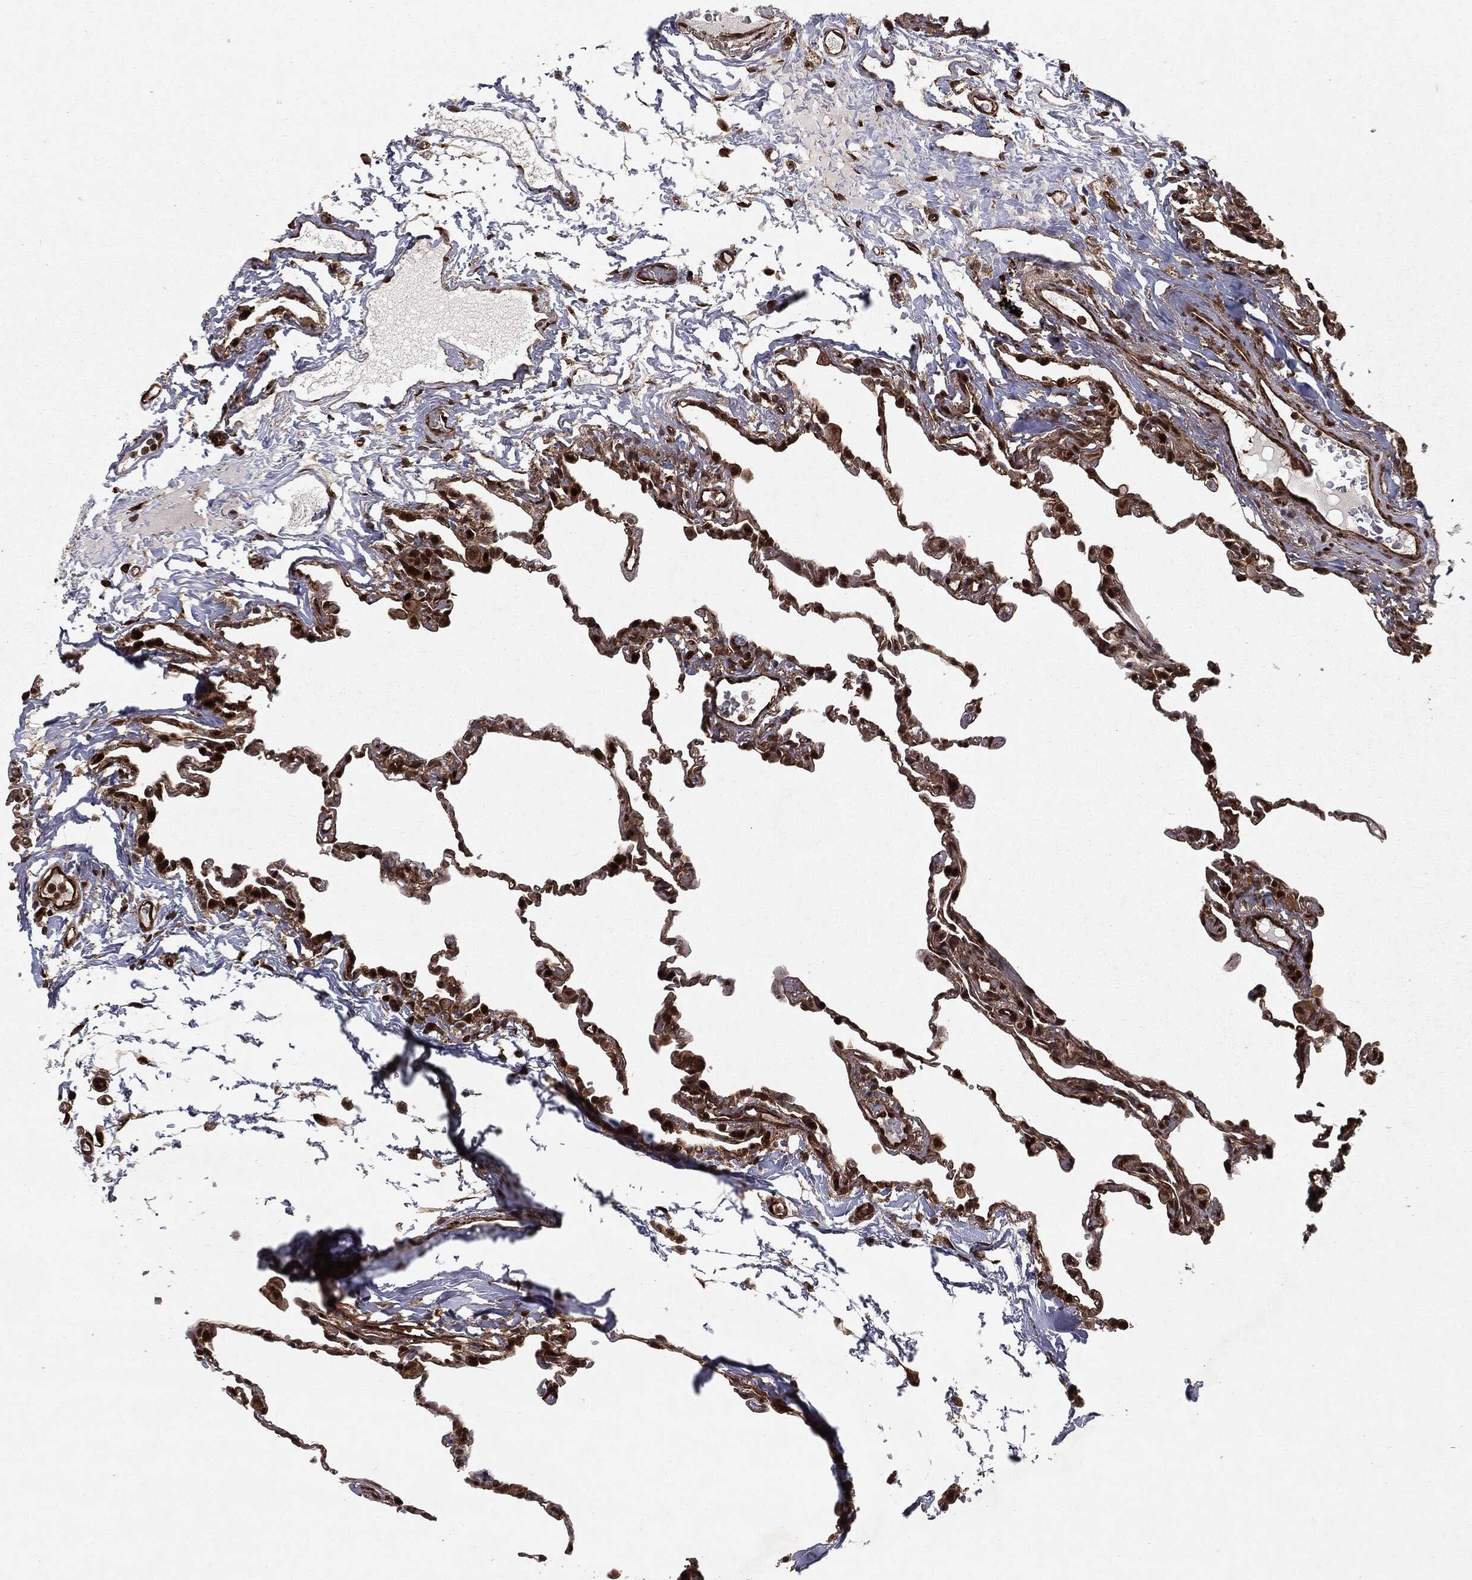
{"staining": {"intensity": "strong", "quantity": ">75%", "location": "cytoplasmic/membranous,nuclear"}, "tissue": "lung", "cell_type": "Alveolar cells", "image_type": "normal", "snomed": [{"axis": "morphology", "description": "Normal tissue, NOS"}, {"axis": "topography", "description": "Lung"}], "caption": "Protein staining demonstrates strong cytoplasmic/membranous,nuclear staining in approximately >75% of alveolar cells in unremarkable lung.", "gene": "RANBP9", "patient": {"sex": "female", "age": 57}}